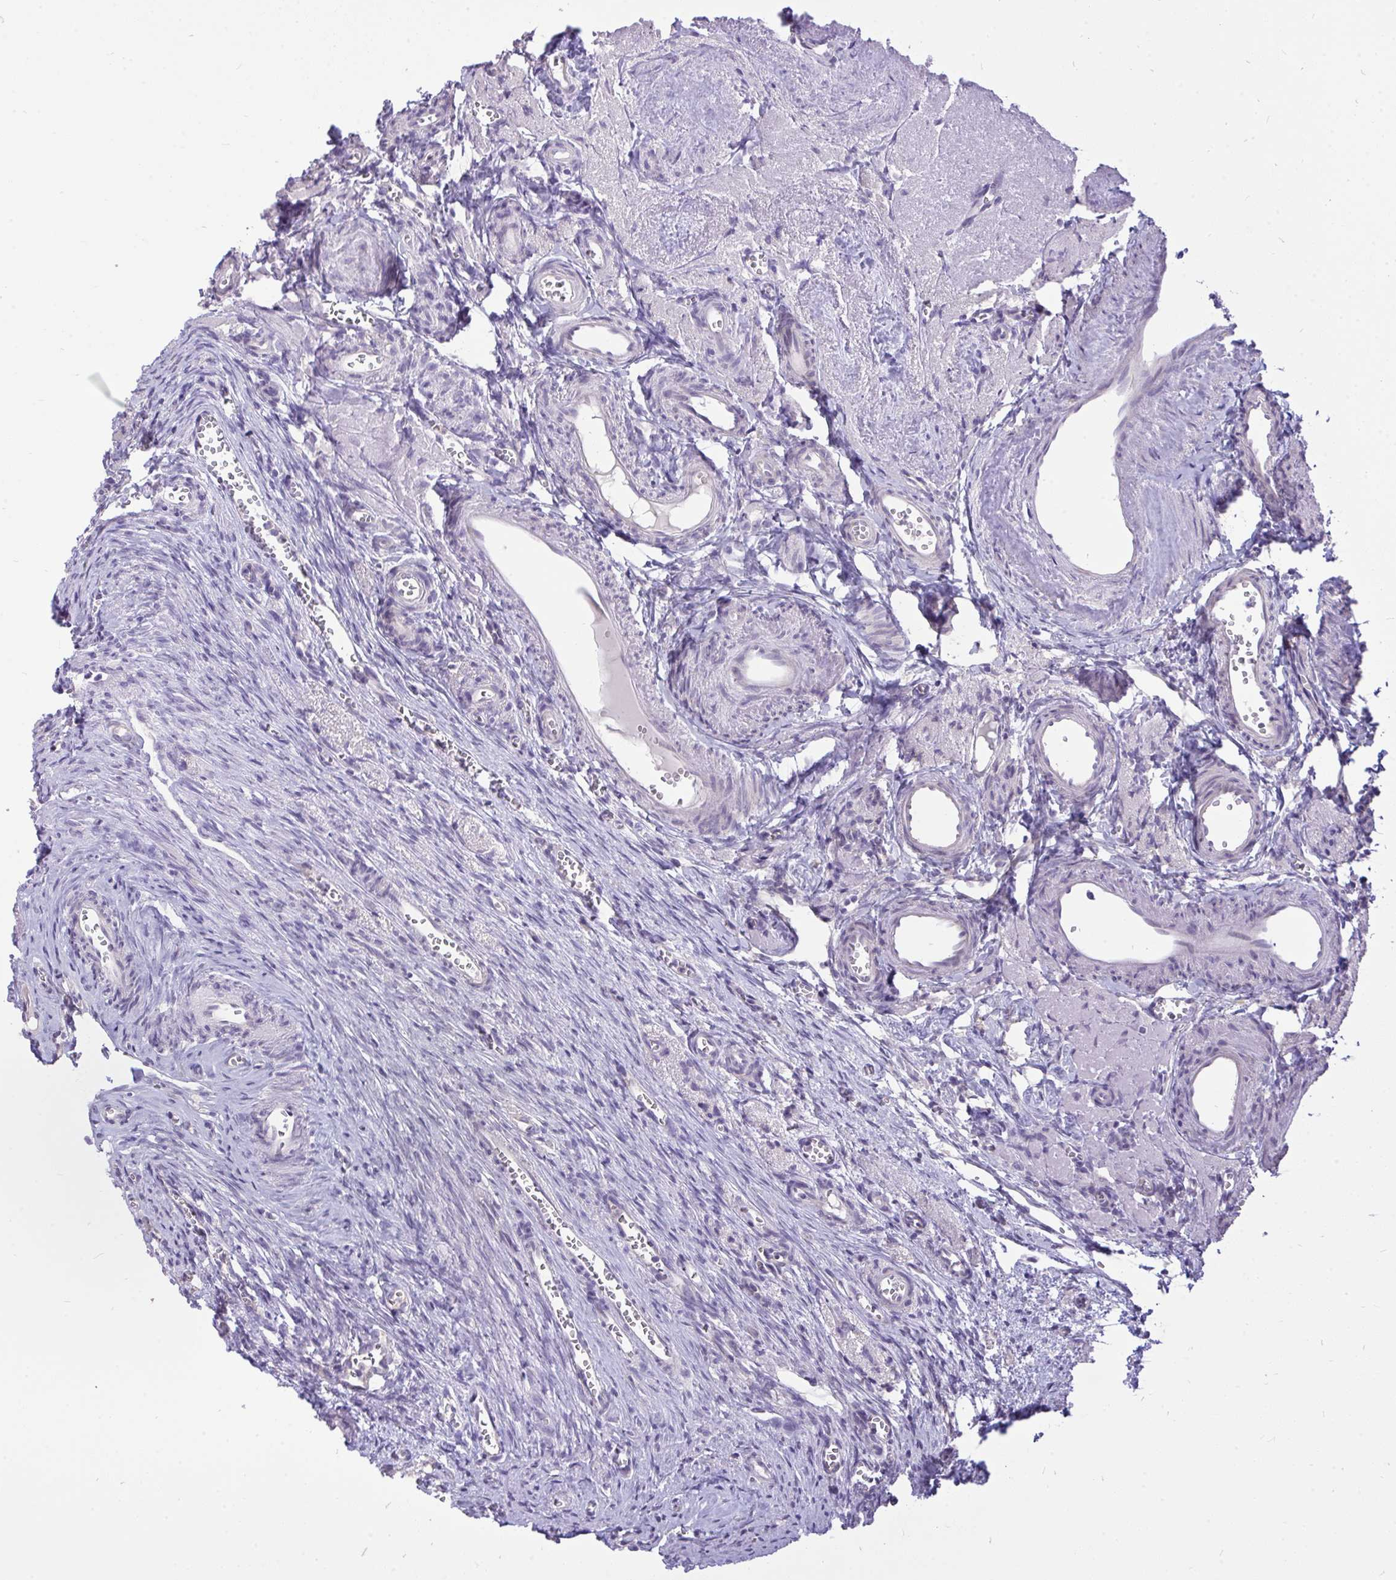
{"staining": {"intensity": "negative", "quantity": "none", "location": "none"}, "tissue": "ovary", "cell_type": "Follicle cells", "image_type": "normal", "snomed": [{"axis": "morphology", "description": "Normal tissue, NOS"}, {"axis": "topography", "description": "Ovary"}], "caption": "Image shows no protein positivity in follicle cells of benign ovary. Nuclei are stained in blue.", "gene": "VGLL3", "patient": {"sex": "female", "age": 41}}